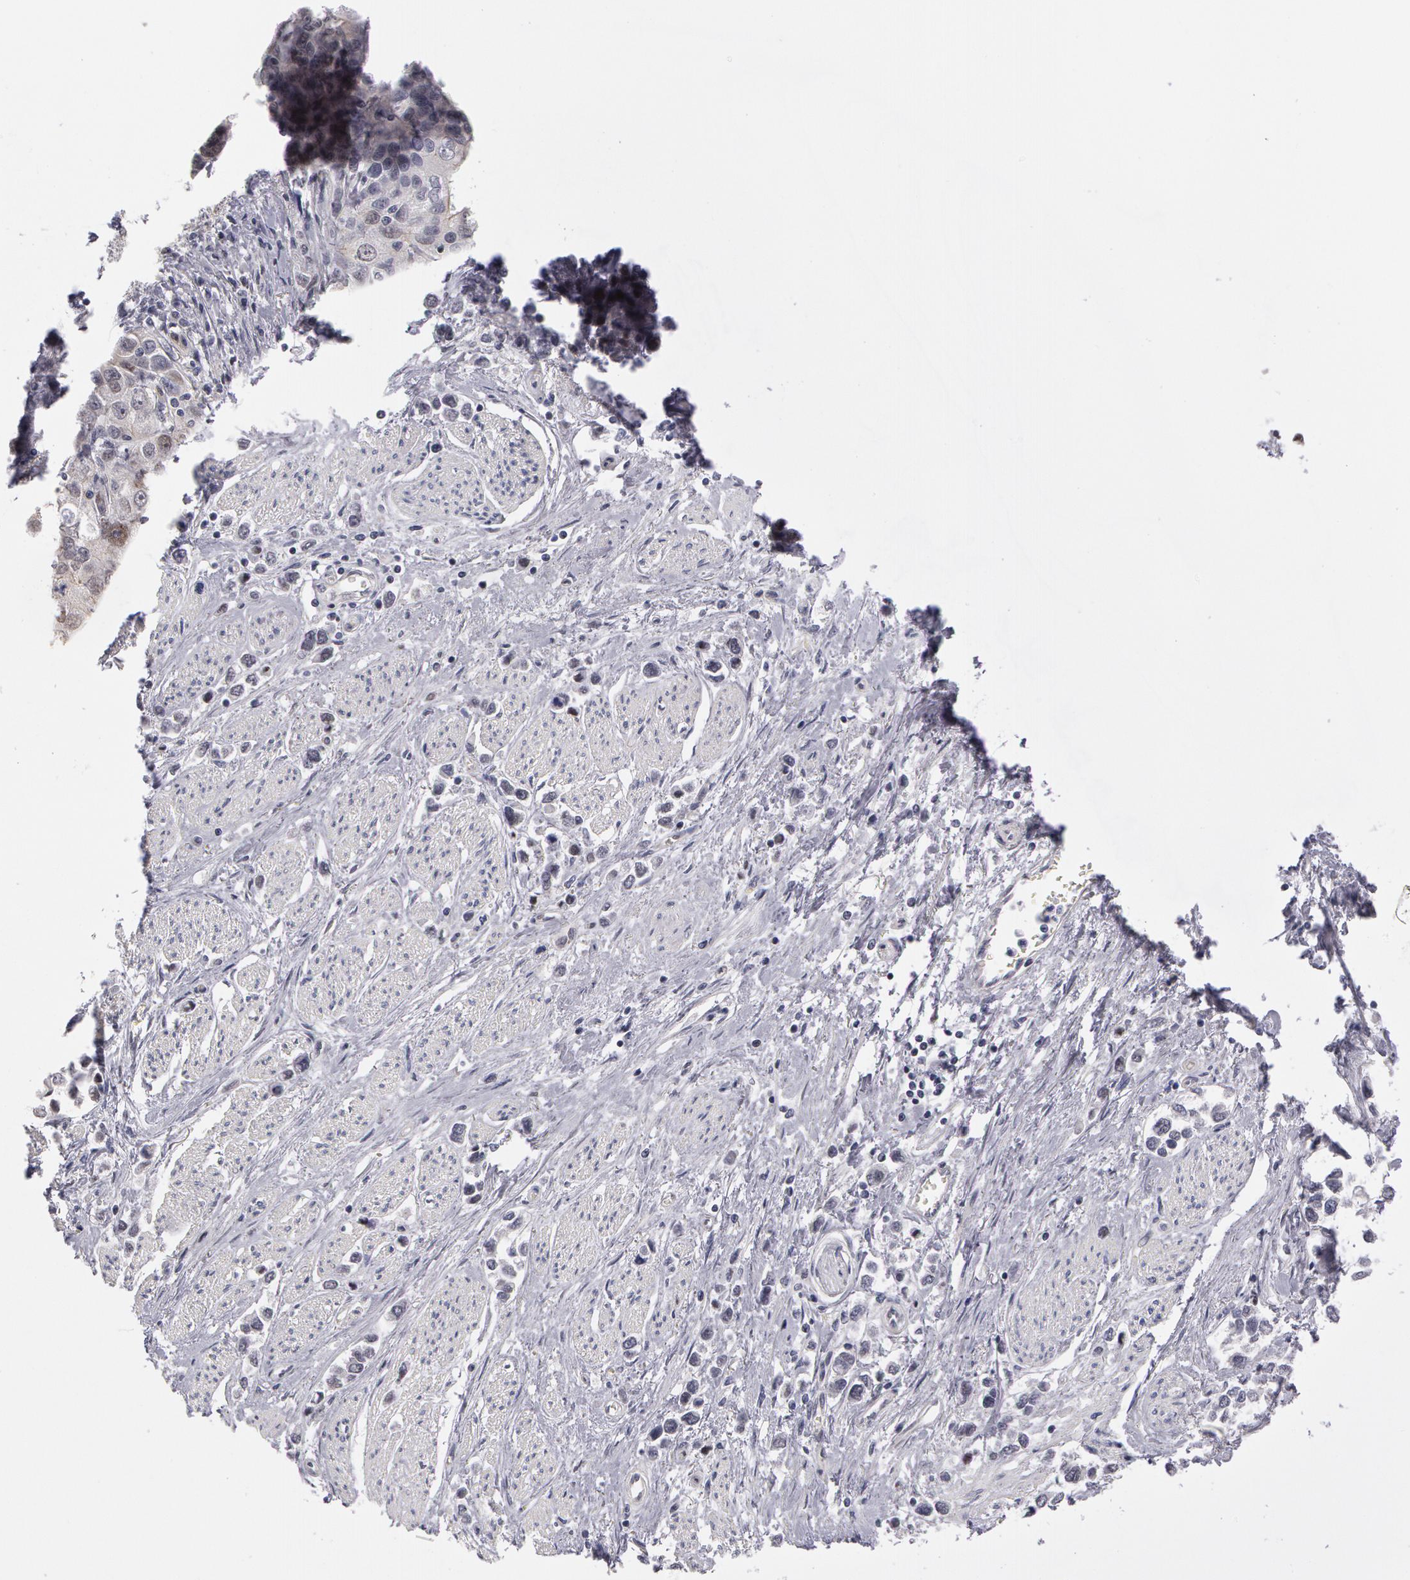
{"staining": {"intensity": "negative", "quantity": "none", "location": "none"}, "tissue": "stomach cancer", "cell_type": "Tumor cells", "image_type": "cancer", "snomed": [{"axis": "morphology", "description": "Adenocarcinoma, NOS"}, {"axis": "topography", "description": "Stomach, upper"}], "caption": "An IHC image of adenocarcinoma (stomach) is shown. There is no staining in tumor cells of adenocarcinoma (stomach).", "gene": "PRICKLE1", "patient": {"sex": "male", "age": 76}}